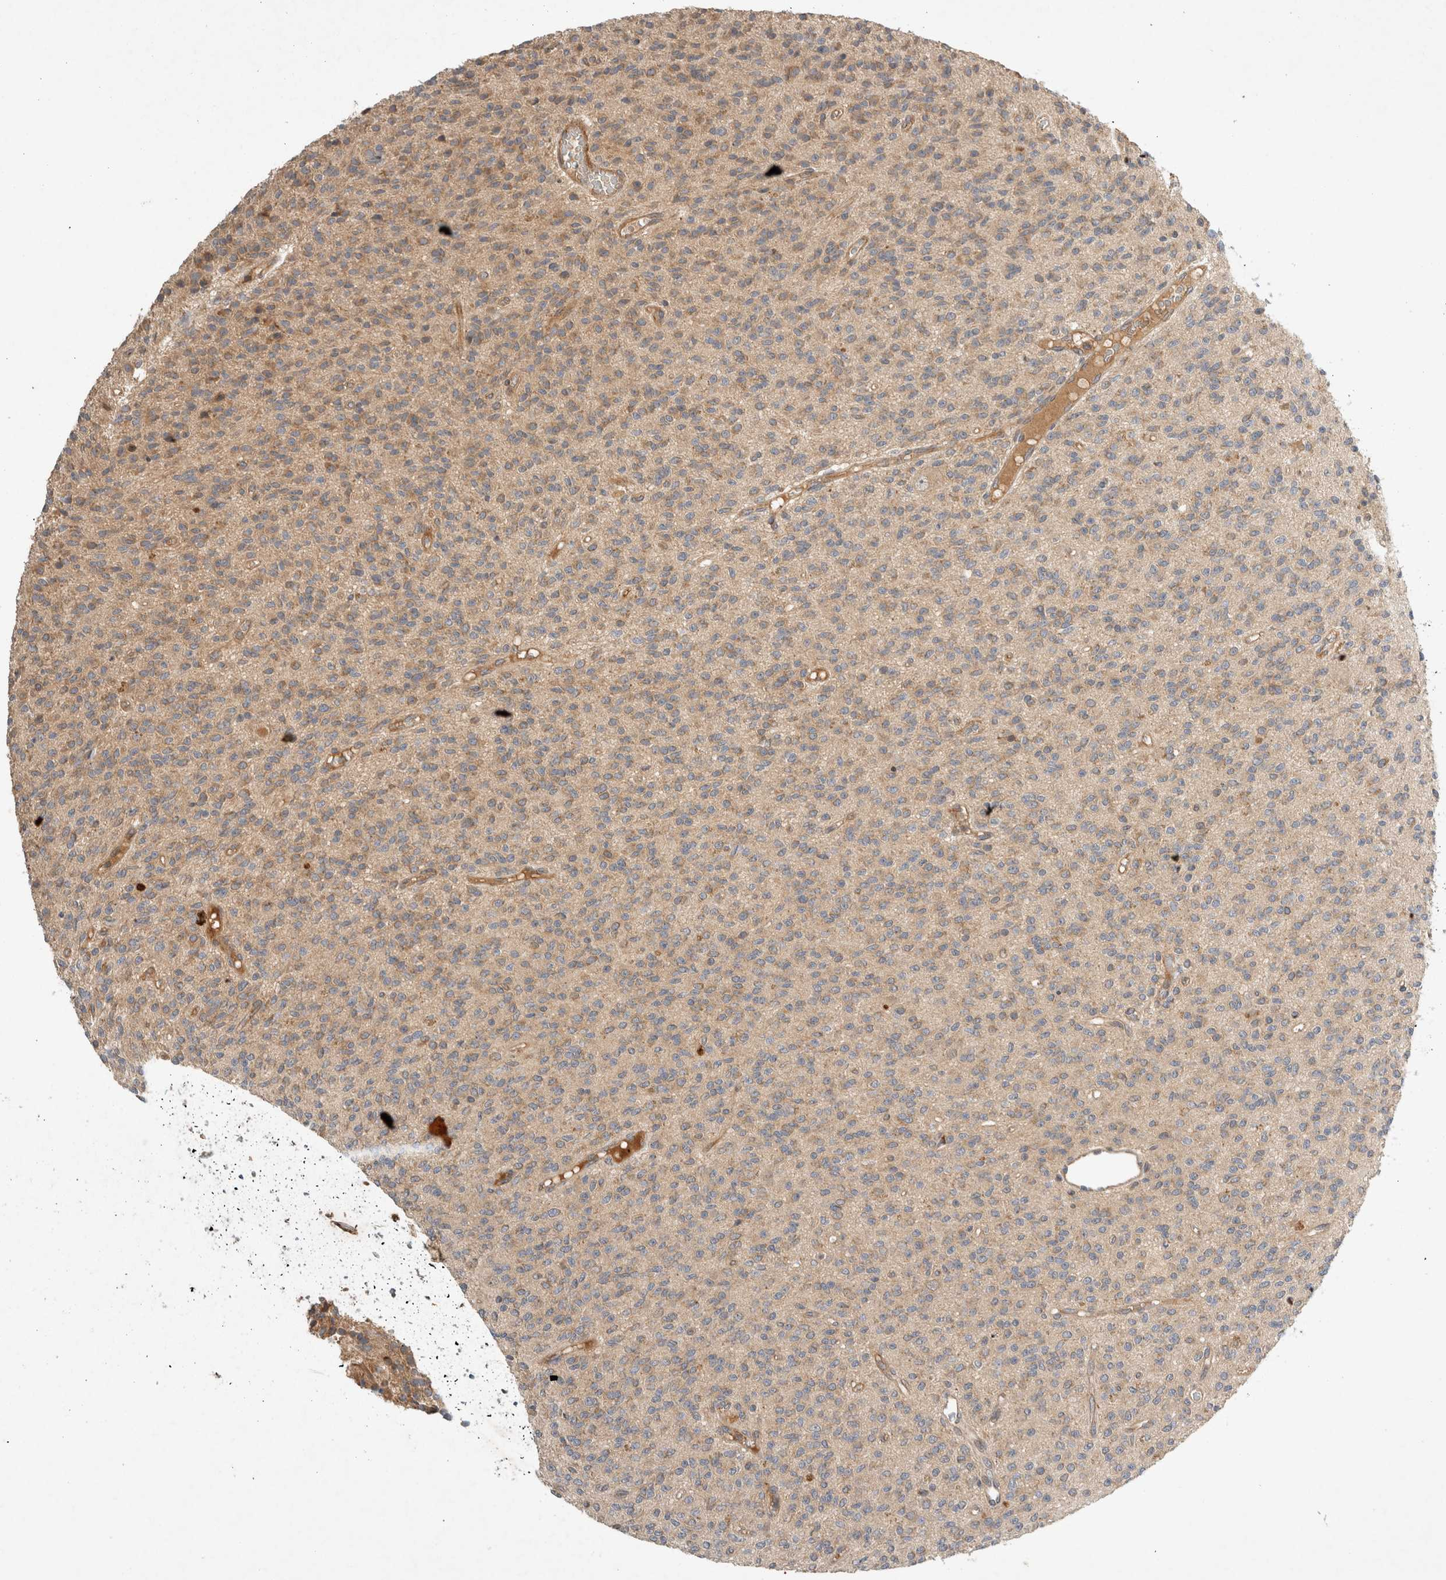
{"staining": {"intensity": "weak", "quantity": ">75%", "location": "cytoplasmic/membranous"}, "tissue": "glioma", "cell_type": "Tumor cells", "image_type": "cancer", "snomed": [{"axis": "morphology", "description": "Glioma, malignant, High grade"}, {"axis": "topography", "description": "Brain"}], "caption": "Immunohistochemical staining of malignant glioma (high-grade) shows low levels of weak cytoplasmic/membranous protein staining in approximately >75% of tumor cells. Immunohistochemistry (ihc) stains the protein of interest in brown and the nuclei are stained blue.", "gene": "ARMC9", "patient": {"sex": "male", "age": 34}}